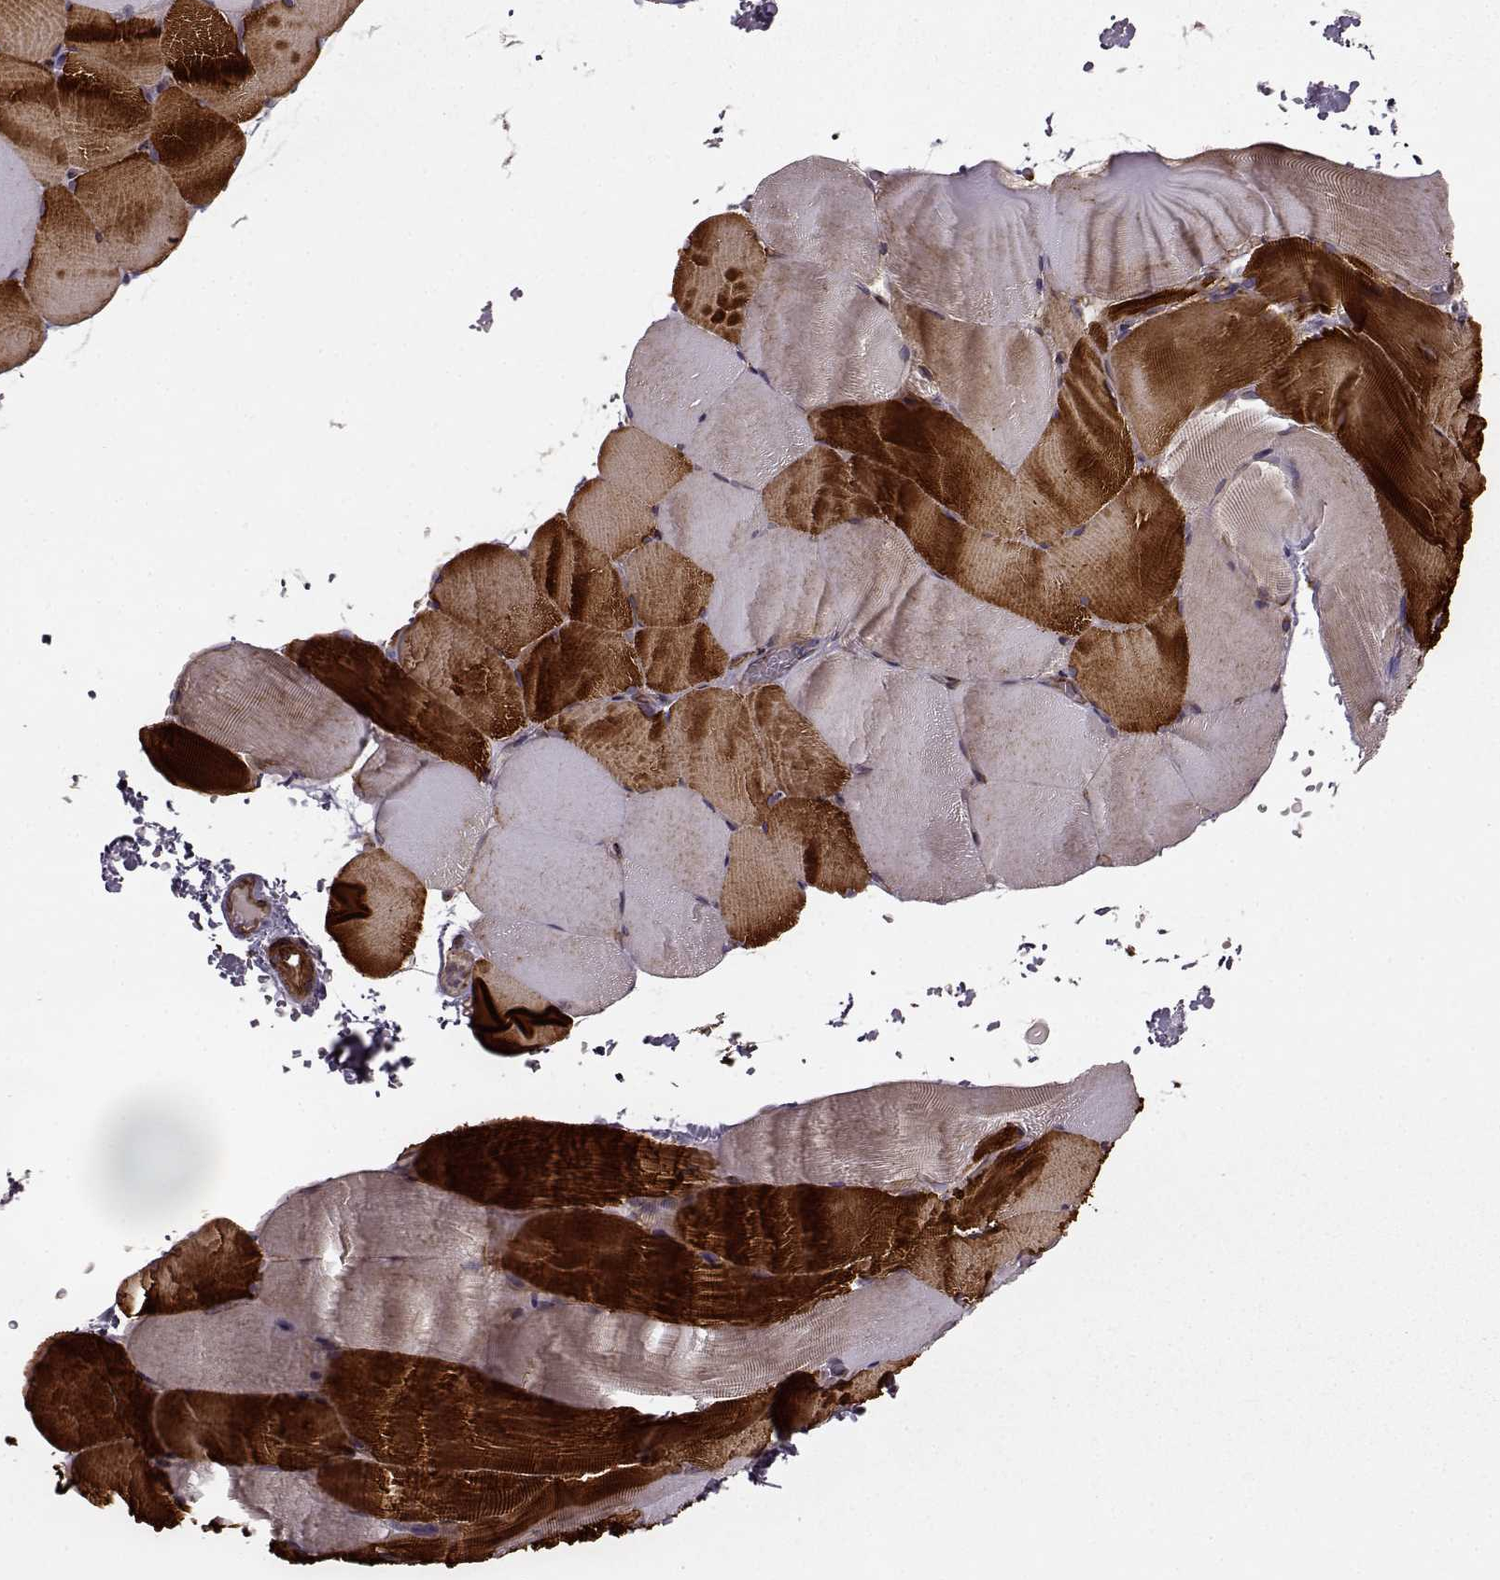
{"staining": {"intensity": "strong", "quantity": "25%-75%", "location": "cytoplasmic/membranous"}, "tissue": "skeletal muscle", "cell_type": "Myocytes", "image_type": "normal", "snomed": [{"axis": "morphology", "description": "Normal tissue, NOS"}, {"axis": "topography", "description": "Skeletal muscle"}], "caption": "Immunohistochemical staining of unremarkable skeletal muscle exhibits high levels of strong cytoplasmic/membranous staining in about 25%-75% of myocytes.", "gene": "MTR", "patient": {"sex": "female", "age": 37}}